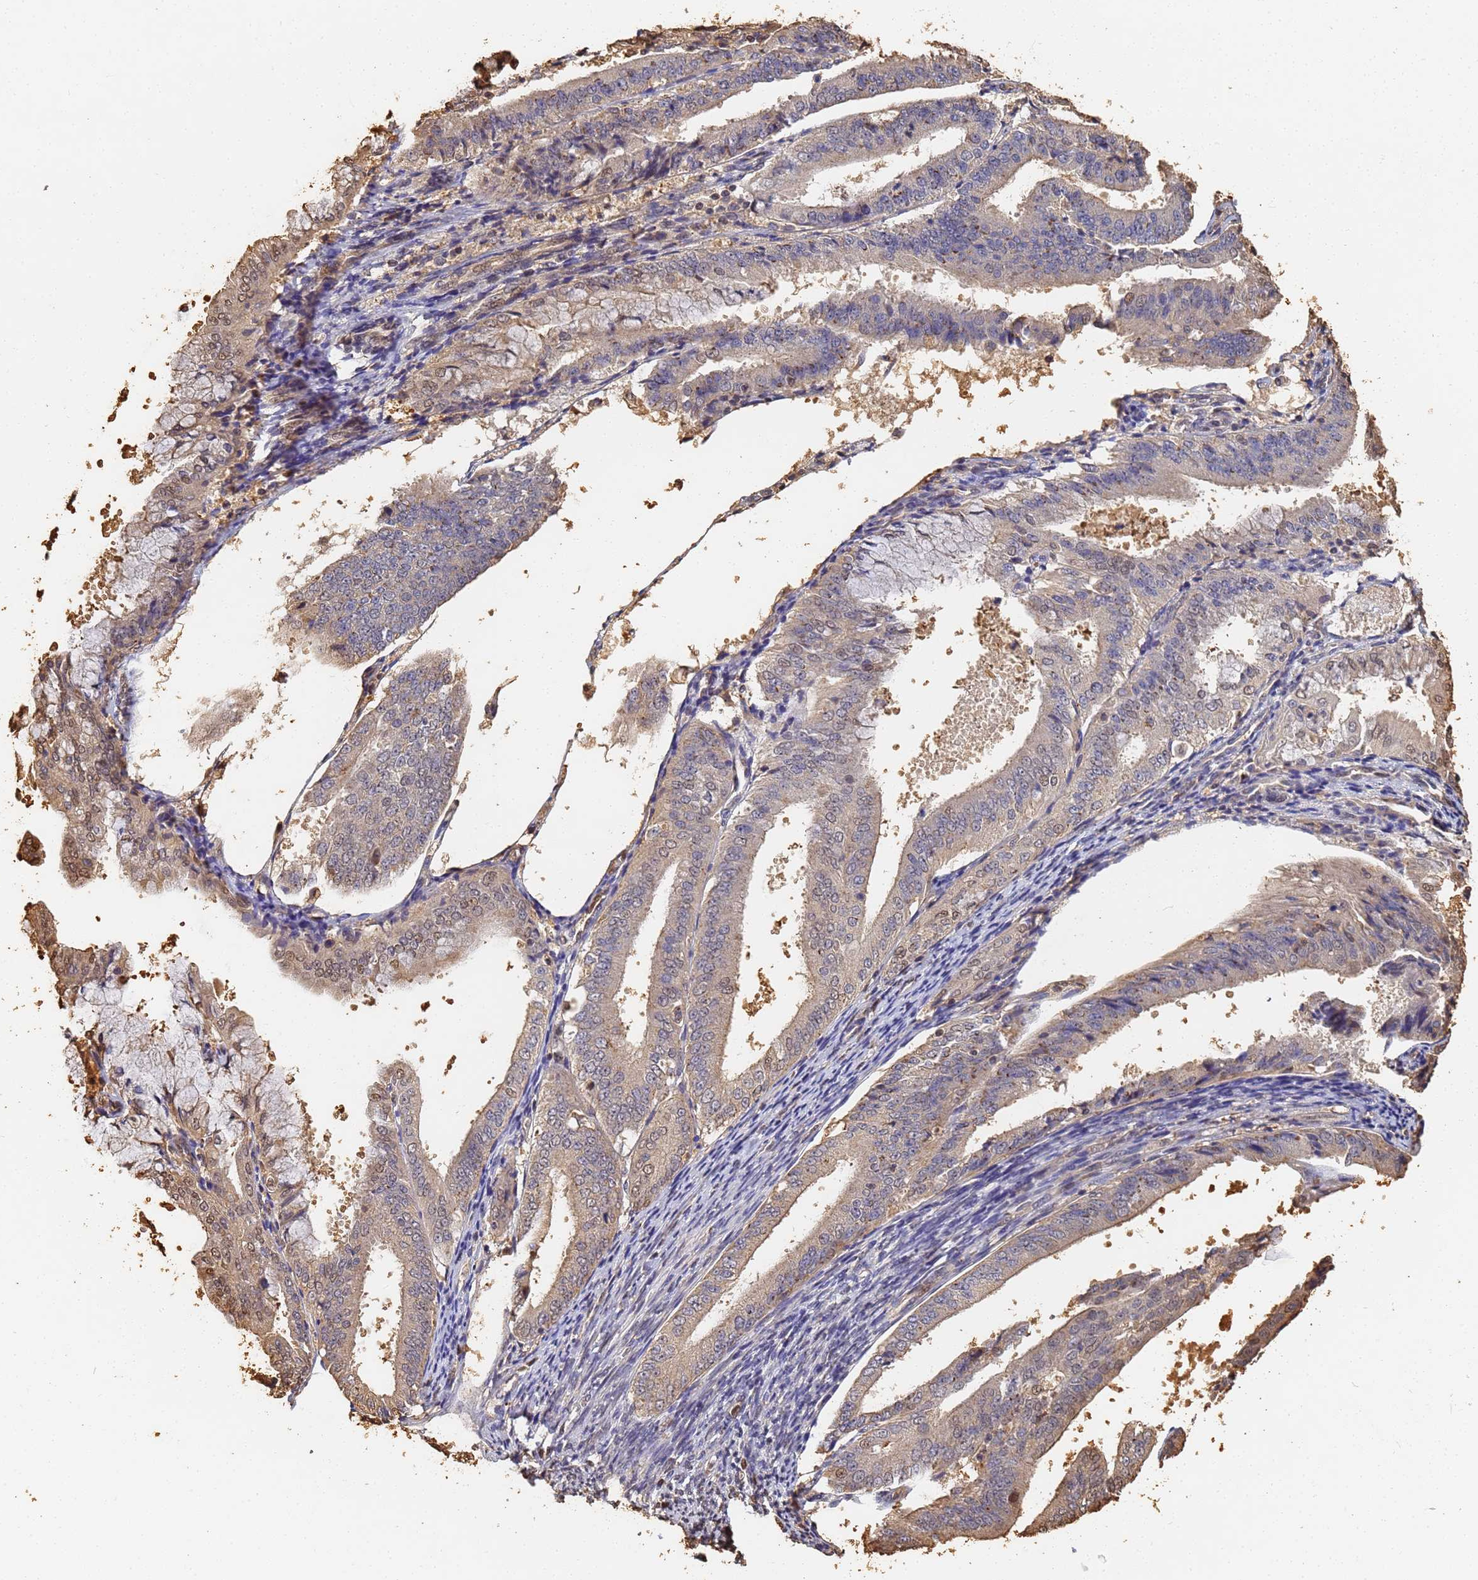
{"staining": {"intensity": "weak", "quantity": "<25%", "location": "cytoplasmic/membranous,nuclear"}, "tissue": "endometrial cancer", "cell_type": "Tumor cells", "image_type": "cancer", "snomed": [{"axis": "morphology", "description": "Adenocarcinoma, NOS"}, {"axis": "topography", "description": "Endometrium"}], "caption": "Endometrial cancer stained for a protein using immunohistochemistry shows no positivity tumor cells.", "gene": "JAK2", "patient": {"sex": "female", "age": 63}}